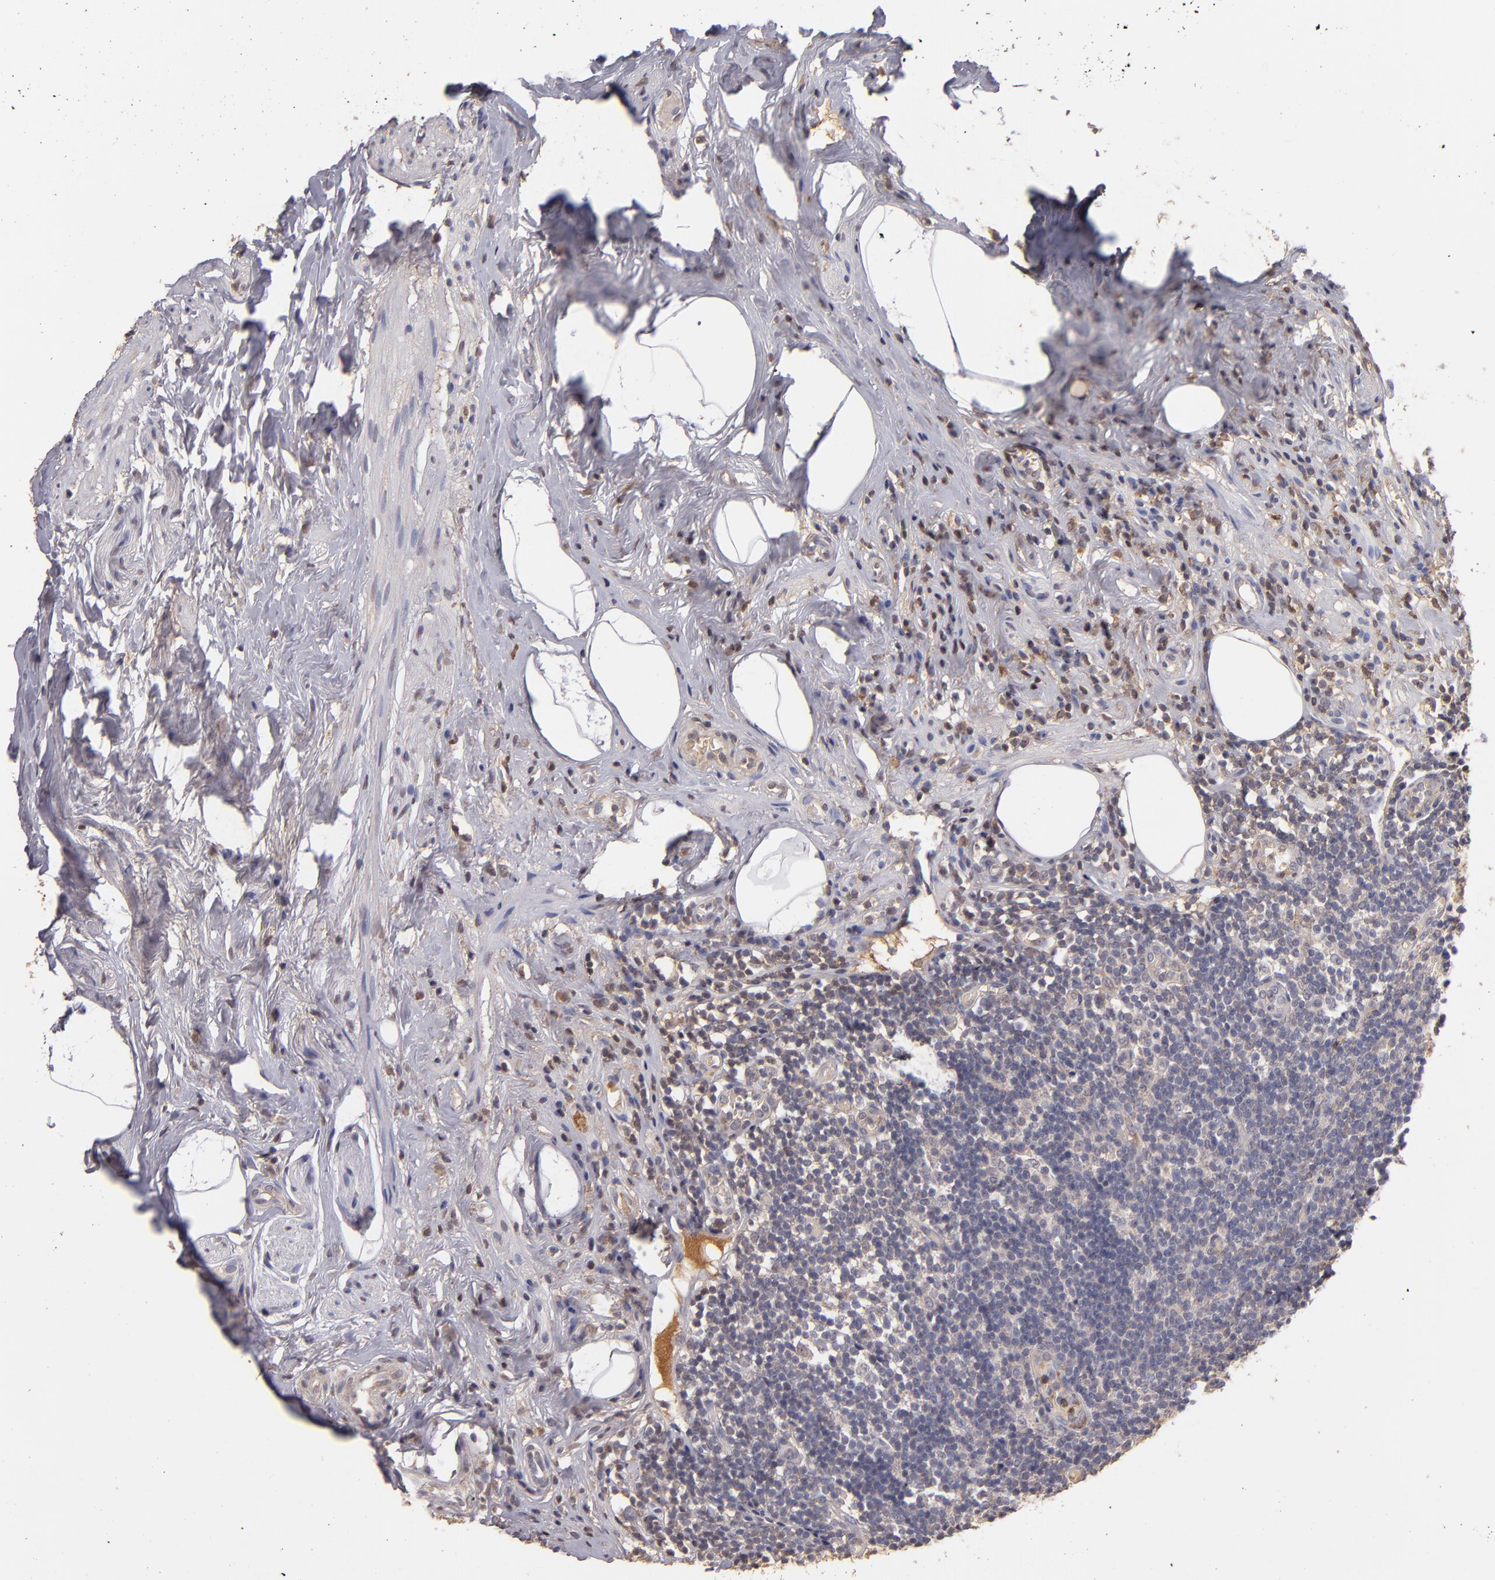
{"staining": {"intensity": "moderate", "quantity": ">75%", "location": "cytoplasmic/membranous"}, "tissue": "appendix", "cell_type": "Glandular cells", "image_type": "normal", "snomed": [{"axis": "morphology", "description": "Normal tissue, NOS"}, {"axis": "topography", "description": "Appendix"}], "caption": "Benign appendix was stained to show a protein in brown. There is medium levels of moderate cytoplasmic/membranous expression in approximately >75% of glandular cells. (Brightfield microscopy of DAB IHC at high magnification).", "gene": "SERPINC1", "patient": {"sex": "male", "age": 38}}